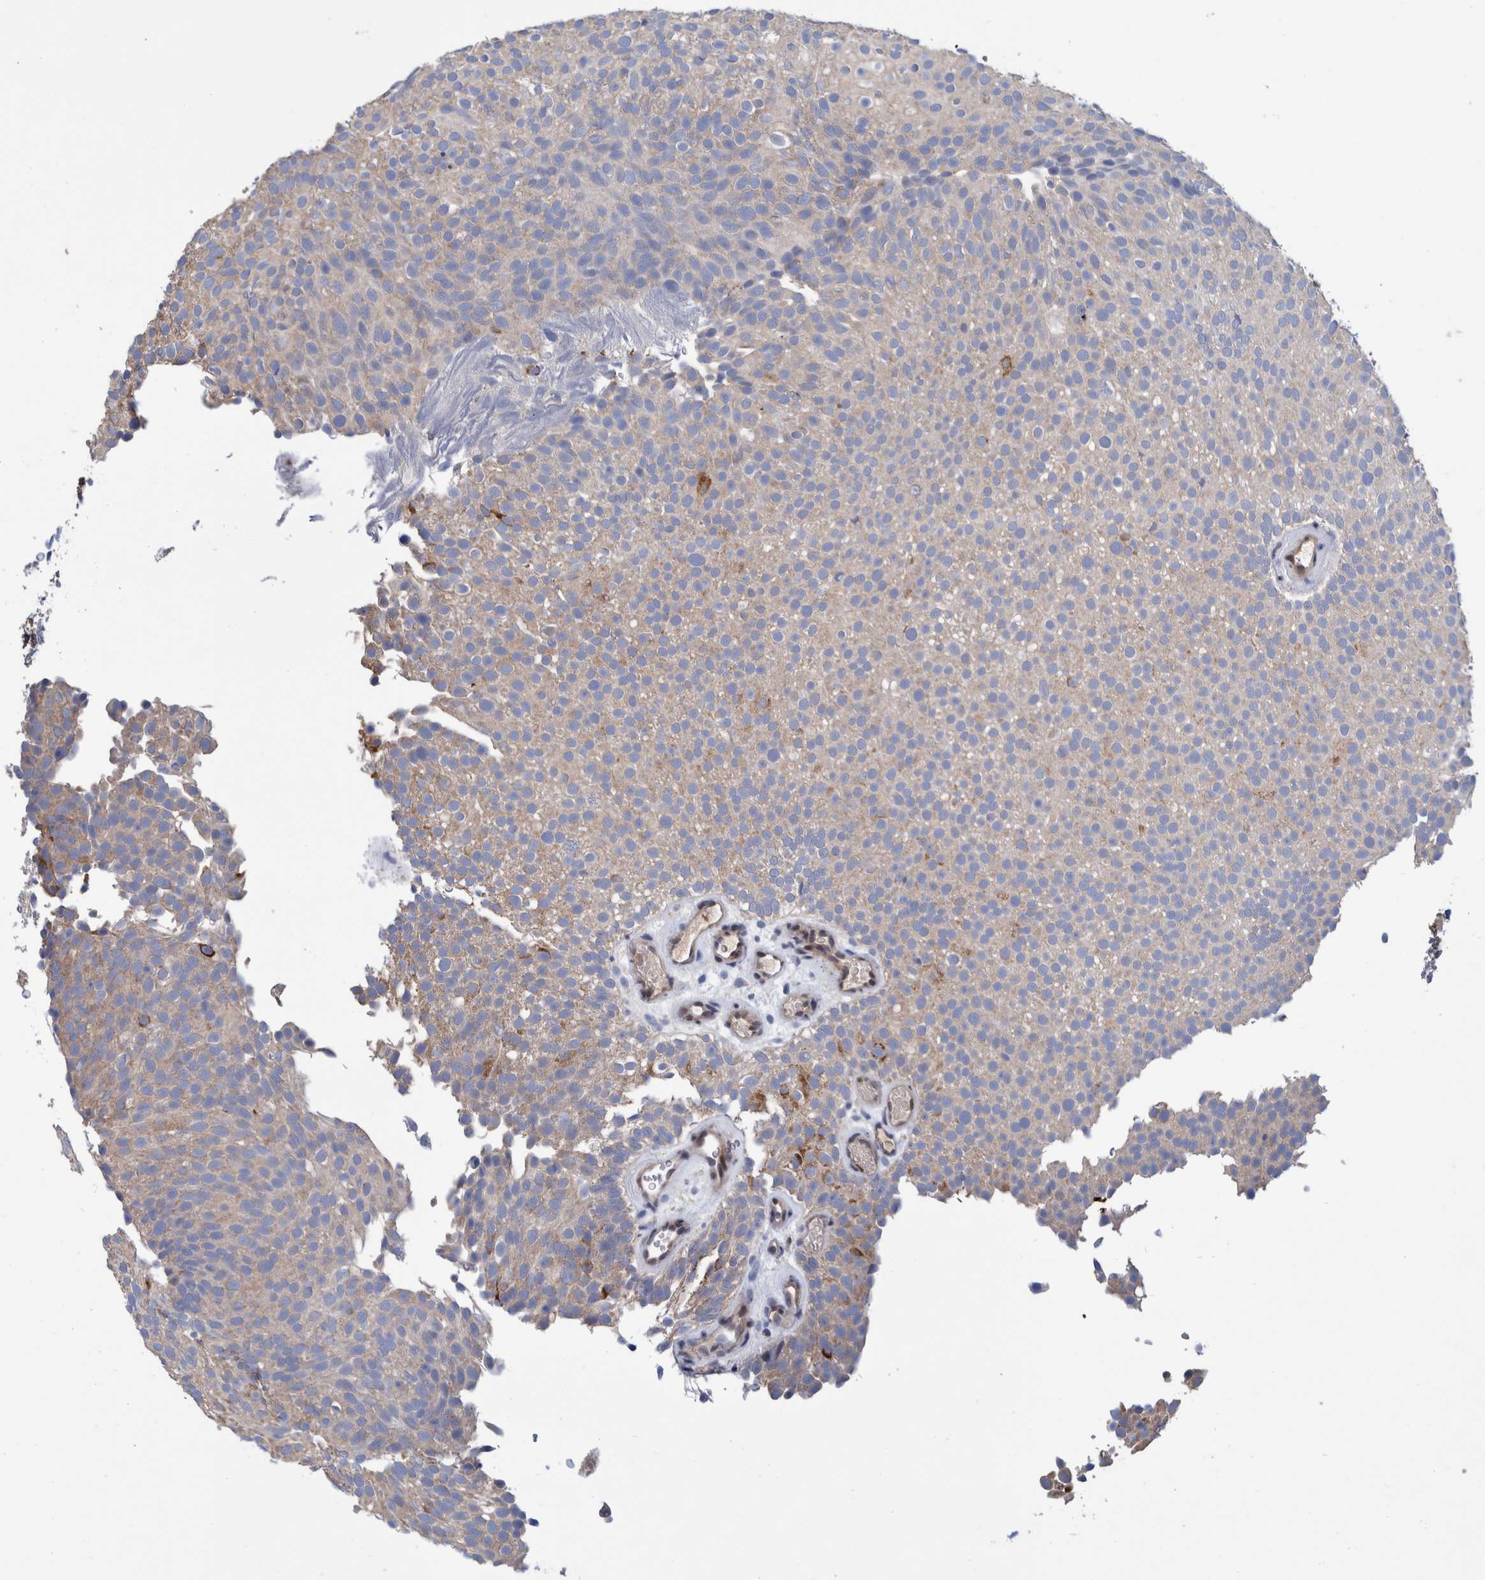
{"staining": {"intensity": "weak", "quantity": "<25%", "location": "cytoplasmic/membranous"}, "tissue": "urothelial cancer", "cell_type": "Tumor cells", "image_type": "cancer", "snomed": [{"axis": "morphology", "description": "Urothelial carcinoma, Low grade"}, {"axis": "topography", "description": "Urinary bladder"}], "caption": "This is an immunohistochemistry histopathology image of human low-grade urothelial carcinoma. There is no expression in tumor cells.", "gene": "PFAS", "patient": {"sex": "male", "age": 78}}